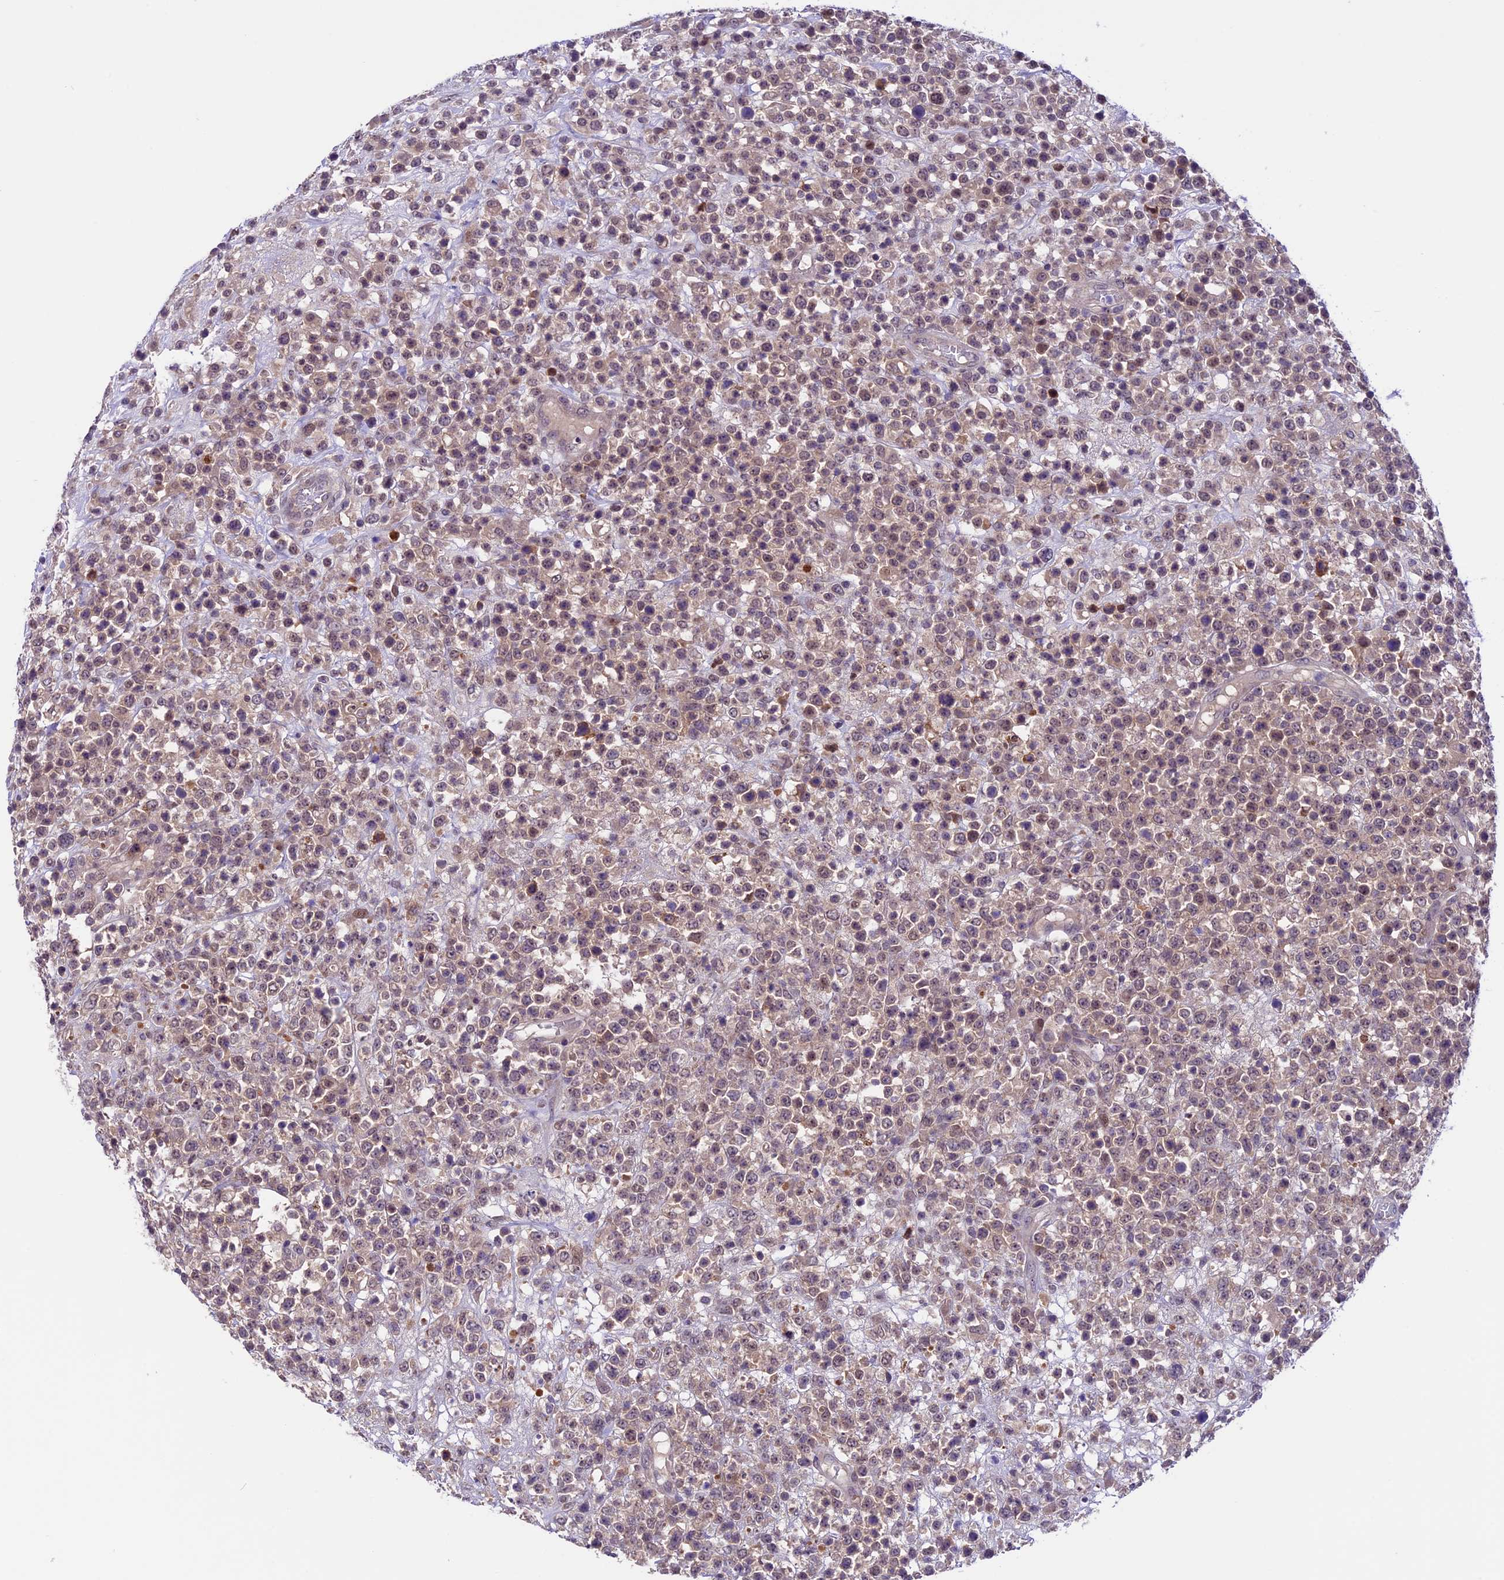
{"staining": {"intensity": "weak", "quantity": "25%-75%", "location": "nuclear"}, "tissue": "lymphoma", "cell_type": "Tumor cells", "image_type": "cancer", "snomed": [{"axis": "morphology", "description": "Malignant lymphoma, non-Hodgkin's type, High grade"}, {"axis": "topography", "description": "Colon"}], "caption": "High-grade malignant lymphoma, non-Hodgkin's type stained with a protein marker demonstrates weak staining in tumor cells.", "gene": "XKR7", "patient": {"sex": "female", "age": 53}}